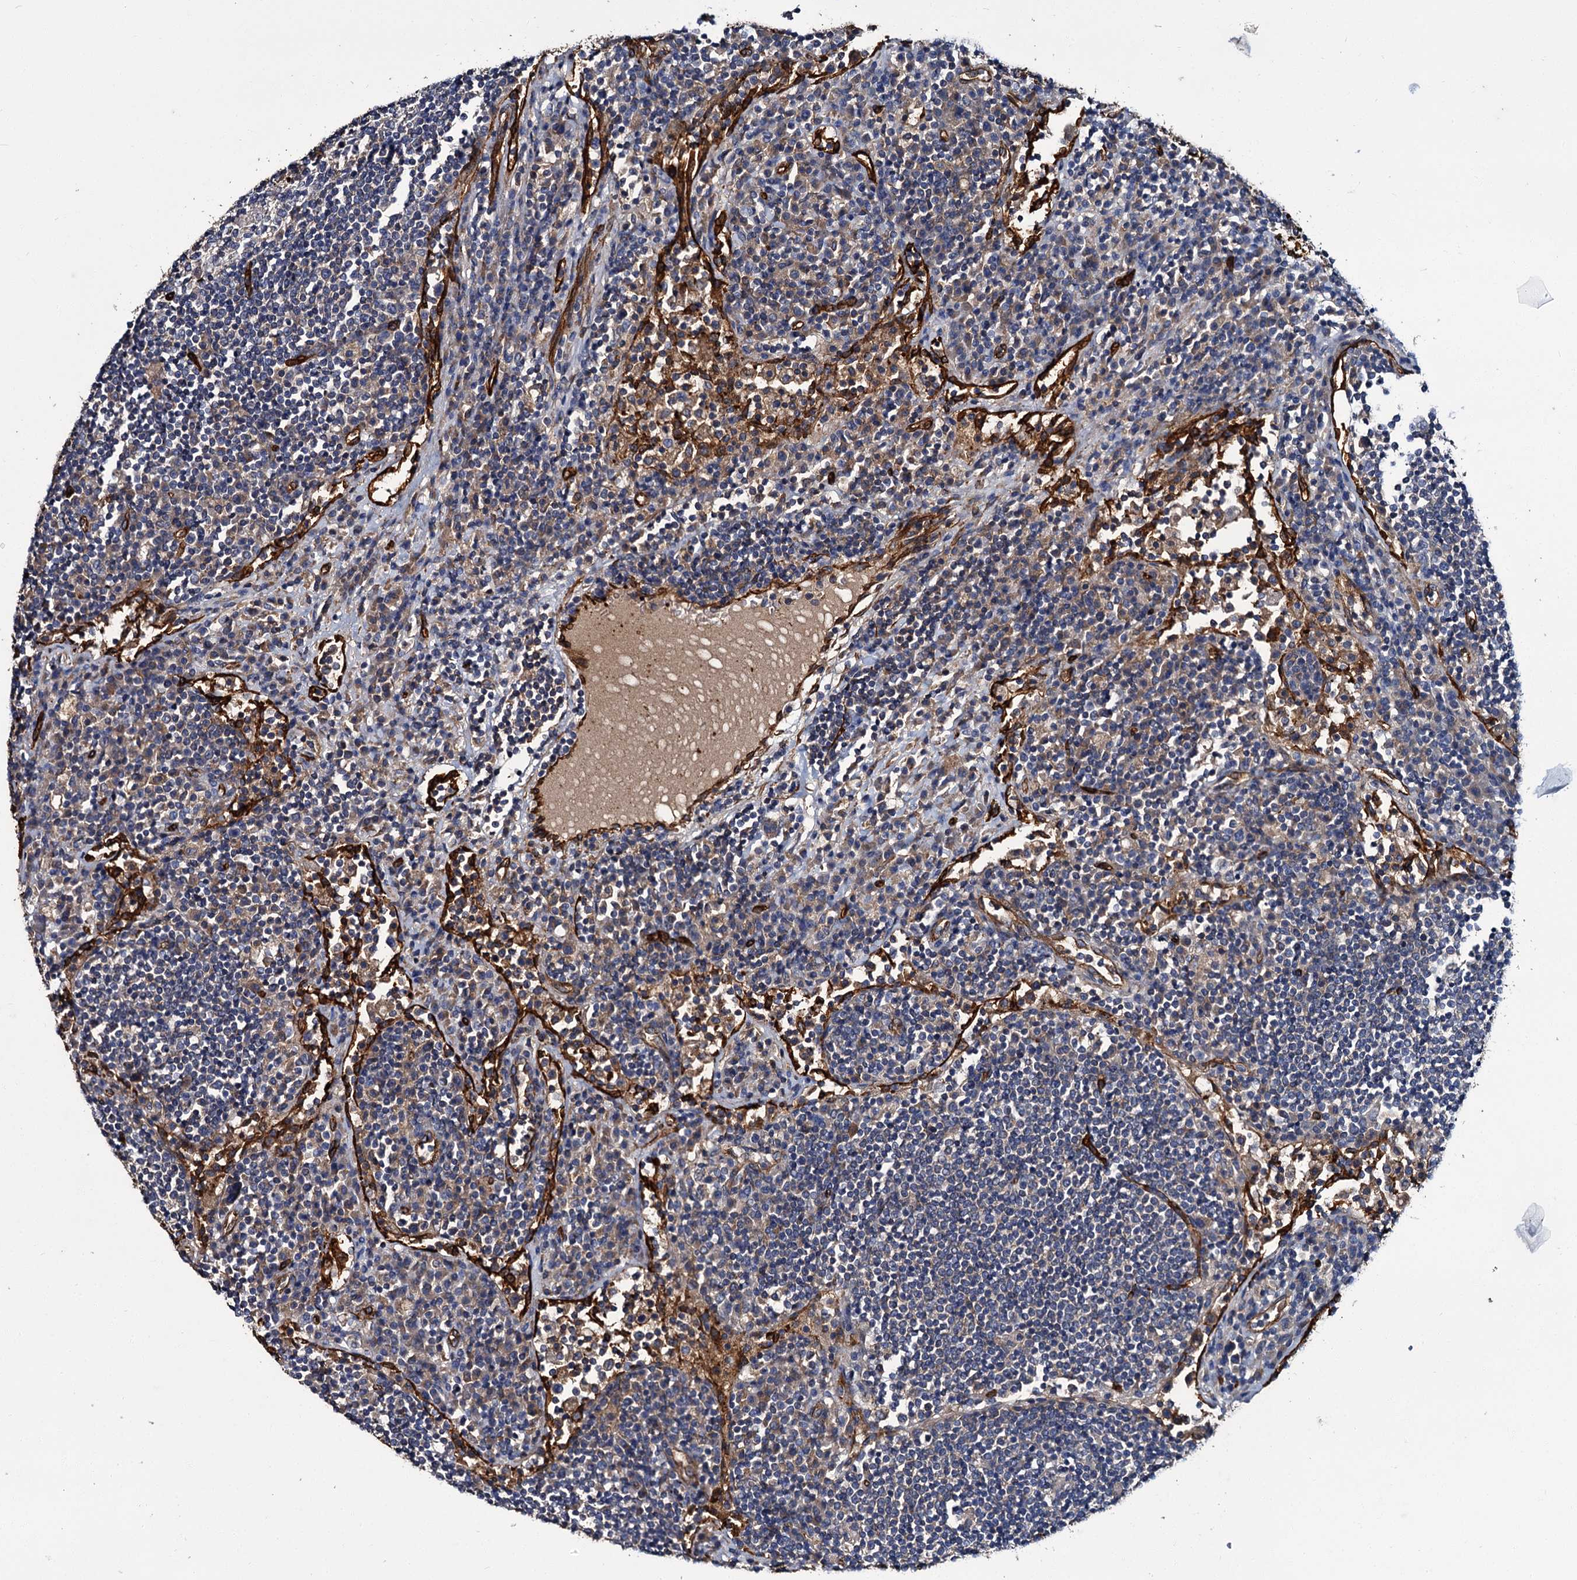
{"staining": {"intensity": "negative", "quantity": "none", "location": "none"}, "tissue": "lymph node", "cell_type": "Germinal center cells", "image_type": "normal", "snomed": [{"axis": "morphology", "description": "Normal tissue, NOS"}, {"axis": "topography", "description": "Lymph node"}], "caption": "The immunohistochemistry histopathology image has no significant expression in germinal center cells of lymph node. (DAB (3,3'-diaminobenzidine) IHC, high magnification).", "gene": "CACNA1C", "patient": {"sex": "female", "age": 53}}